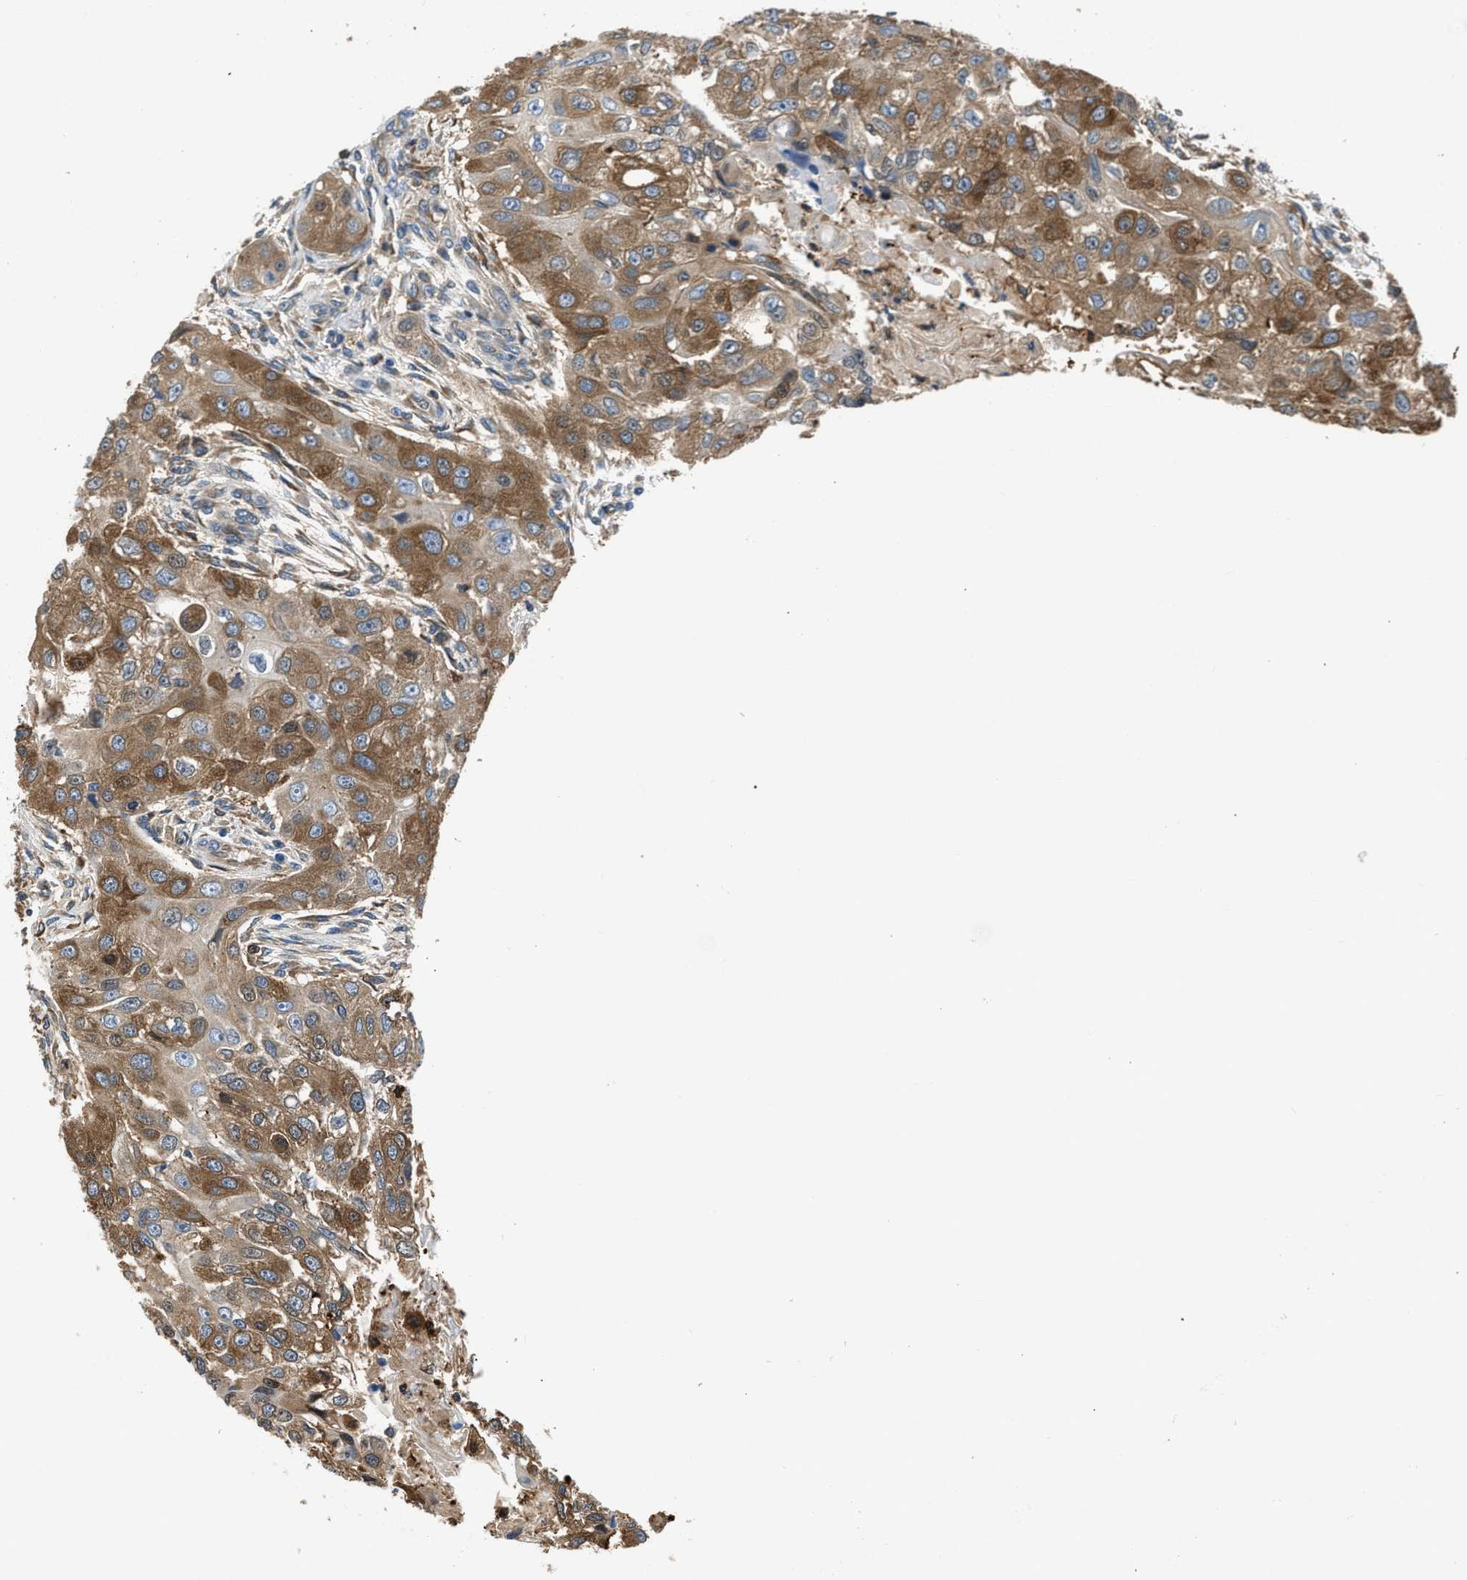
{"staining": {"intensity": "moderate", "quantity": ">75%", "location": "cytoplasmic/membranous"}, "tissue": "head and neck cancer", "cell_type": "Tumor cells", "image_type": "cancer", "snomed": [{"axis": "morphology", "description": "Normal tissue, NOS"}, {"axis": "morphology", "description": "Squamous cell carcinoma, NOS"}, {"axis": "topography", "description": "Skeletal muscle"}, {"axis": "topography", "description": "Head-Neck"}], "caption": "Head and neck cancer stained with a brown dye displays moderate cytoplasmic/membranous positive expression in approximately >75% of tumor cells.", "gene": "PKM", "patient": {"sex": "male", "age": 51}}